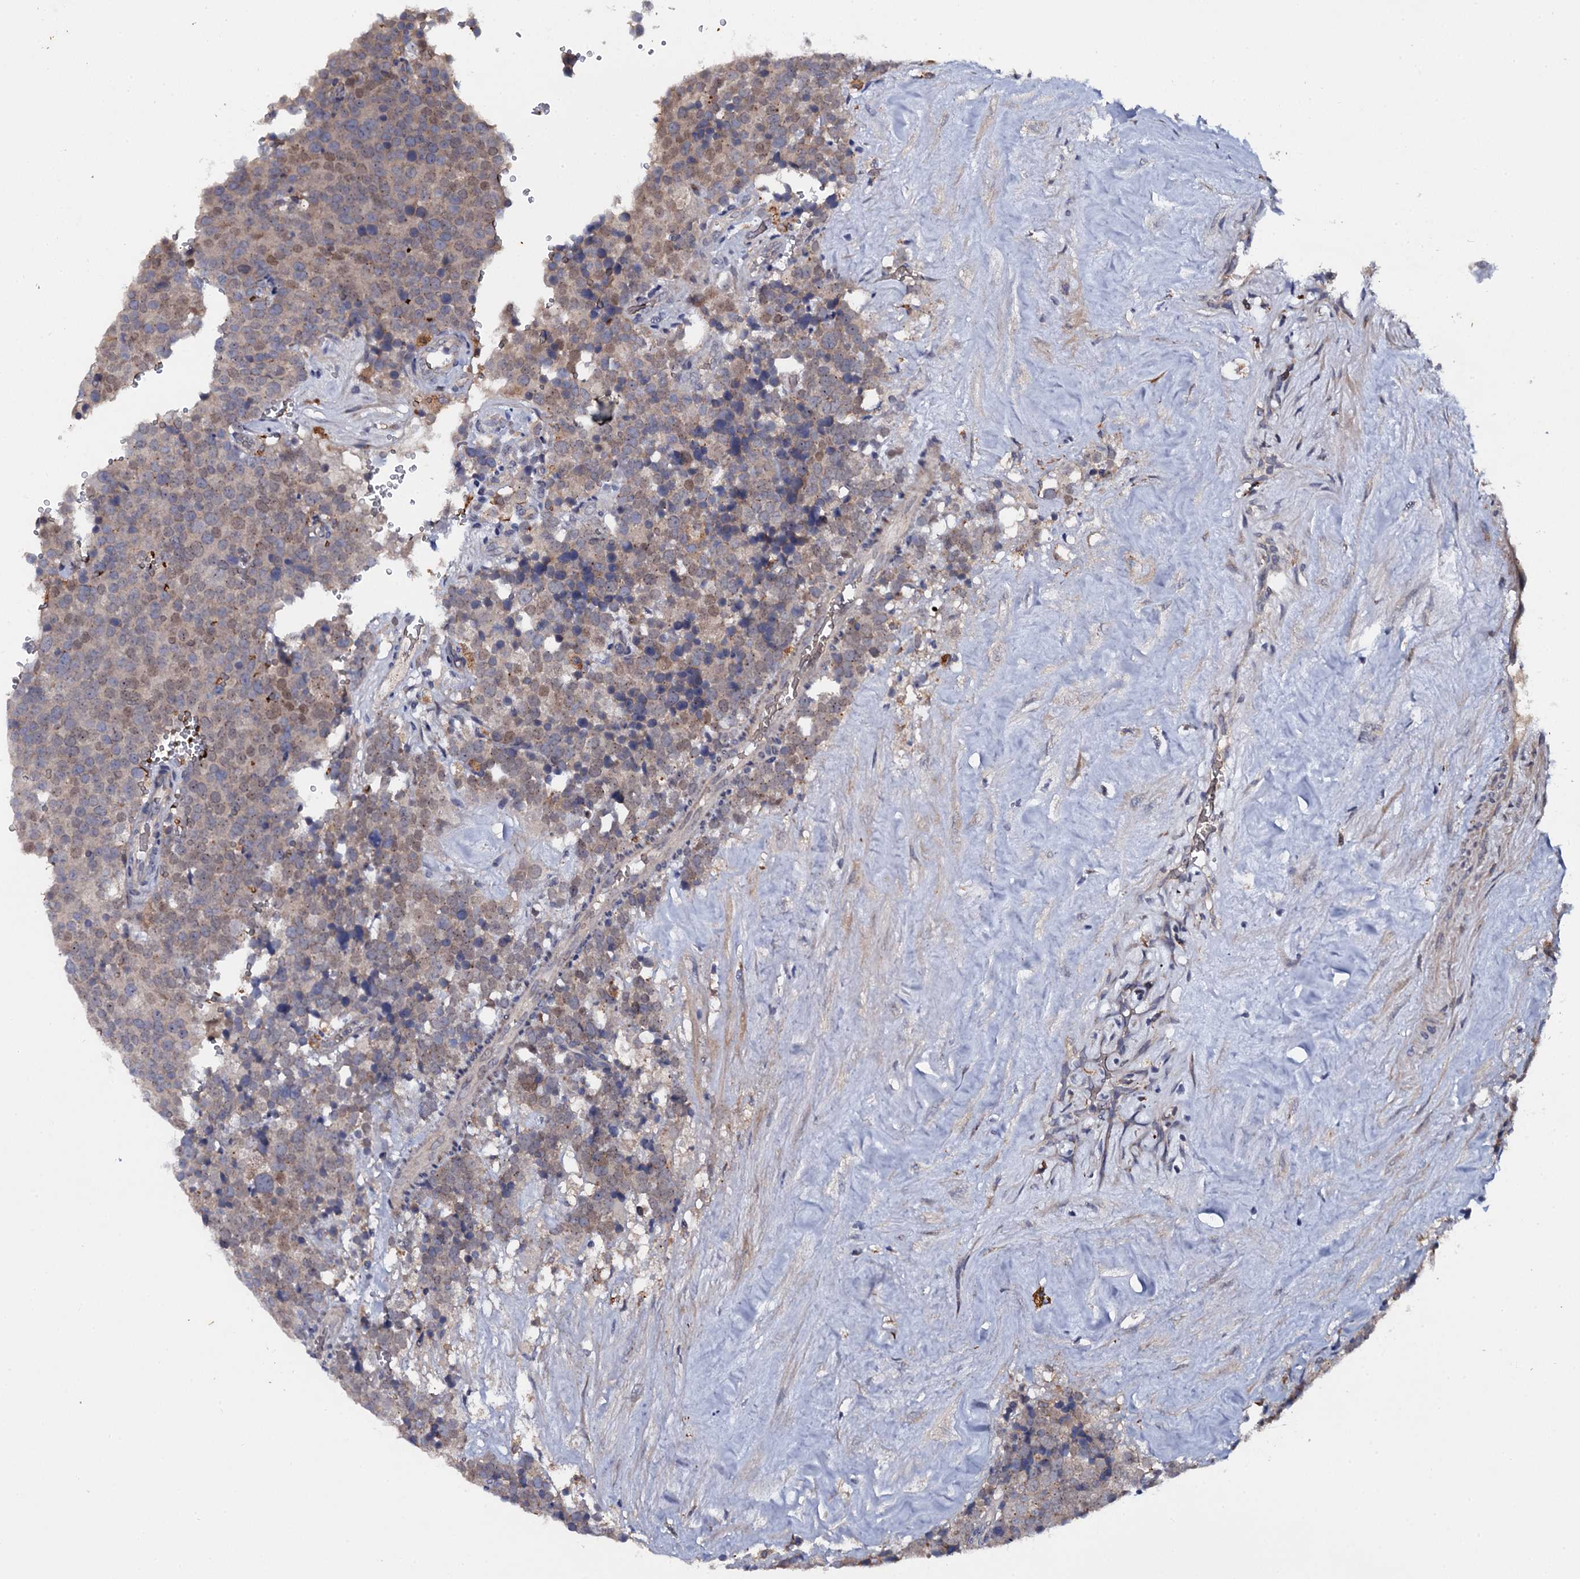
{"staining": {"intensity": "weak", "quantity": "25%-75%", "location": "cytoplasmic/membranous,nuclear"}, "tissue": "testis cancer", "cell_type": "Tumor cells", "image_type": "cancer", "snomed": [{"axis": "morphology", "description": "Seminoma, NOS"}, {"axis": "topography", "description": "Testis"}], "caption": "Testis cancer (seminoma) stained for a protein demonstrates weak cytoplasmic/membranous and nuclear positivity in tumor cells. The protein of interest is shown in brown color, while the nuclei are stained blue.", "gene": "LRRC28", "patient": {"sex": "male", "age": 71}}